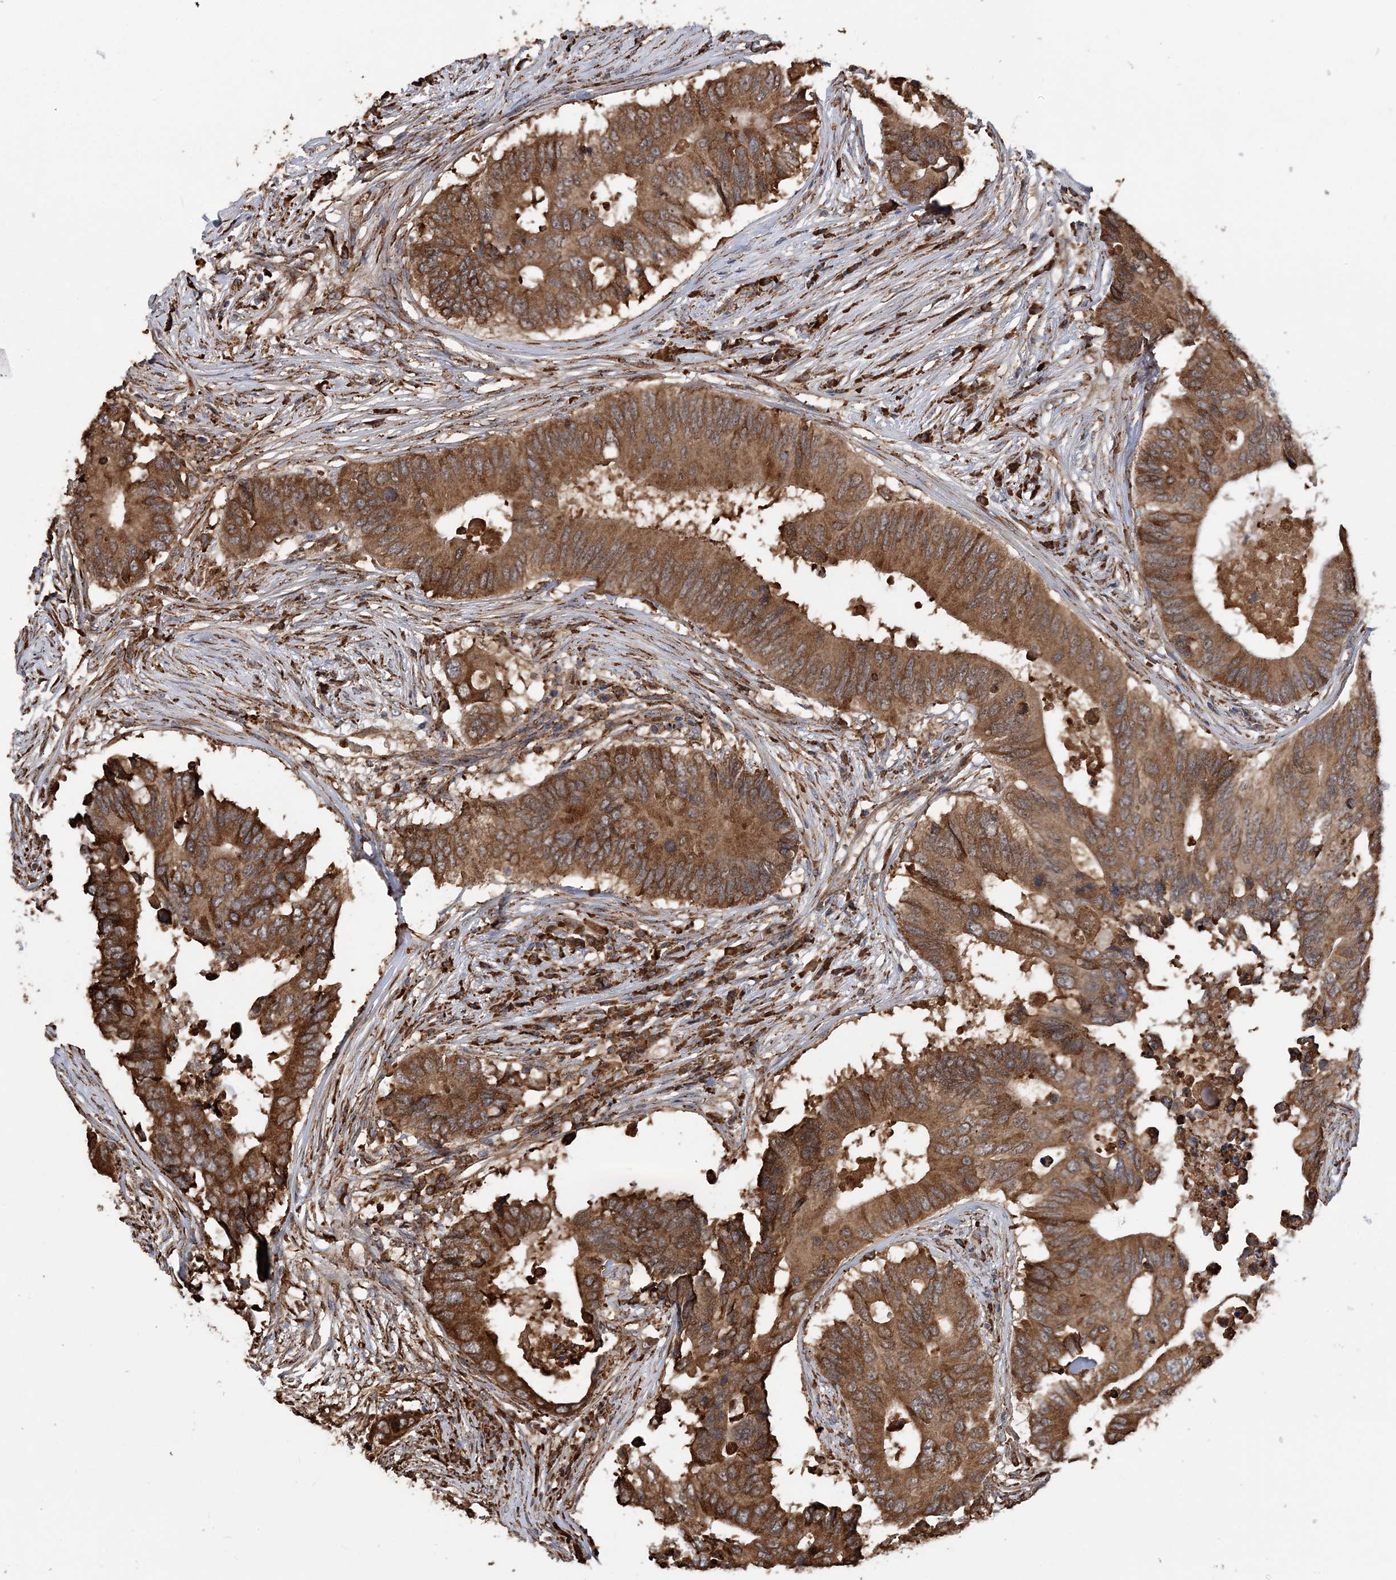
{"staining": {"intensity": "strong", "quantity": ">75%", "location": "cytoplasmic/membranous"}, "tissue": "colorectal cancer", "cell_type": "Tumor cells", "image_type": "cancer", "snomed": [{"axis": "morphology", "description": "Adenocarcinoma, NOS"}, {"axis": "topography", "description": "Colon"}], "caption": "Protein positivity by immunohistochemistry shows strong cytoplasmic/membranous positivity in about >75% of tumor cells in colorectal adenocarcinoma.", "gene": "WDR12", "patient": {"sex": "male", "age": 71}}